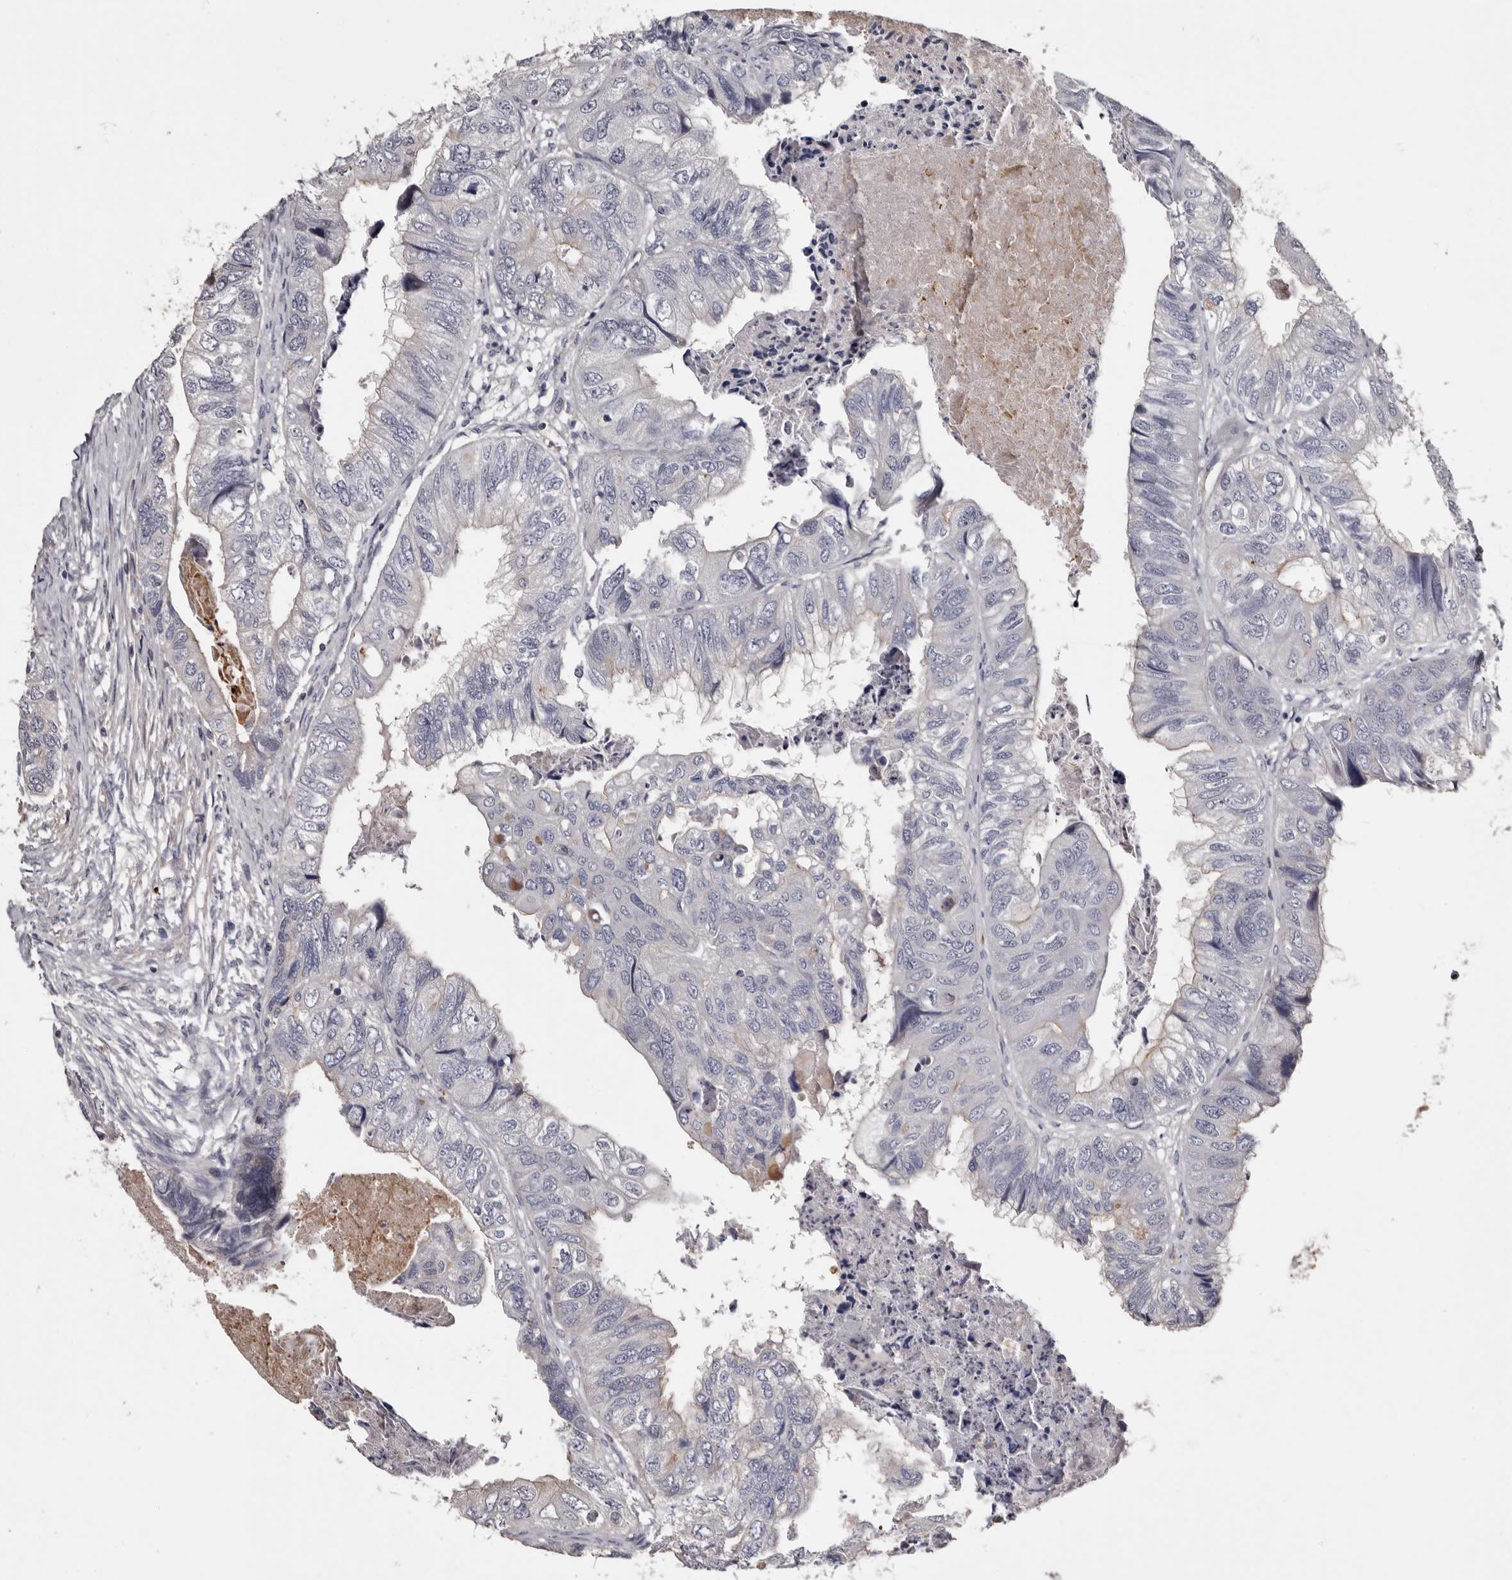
{"staining": {"intensity": "negative", "quantity": "none", "location": "none"}, "tissue": "colorectal cancer", "cell_type": "Tumor cells", "image_type": "cancer", "snomed": [{"axis": "morphology", "description": "Adenocarcinoma, NOS"}, {"axis": "topography", "description": "Rectum"}], "caption": "The histopathology image shows no staining of tumor cells in colorectal cancer (adenocarcinoma).", "gene": "SLC10A4", "patient": {"sex": "male", "age": 63}}